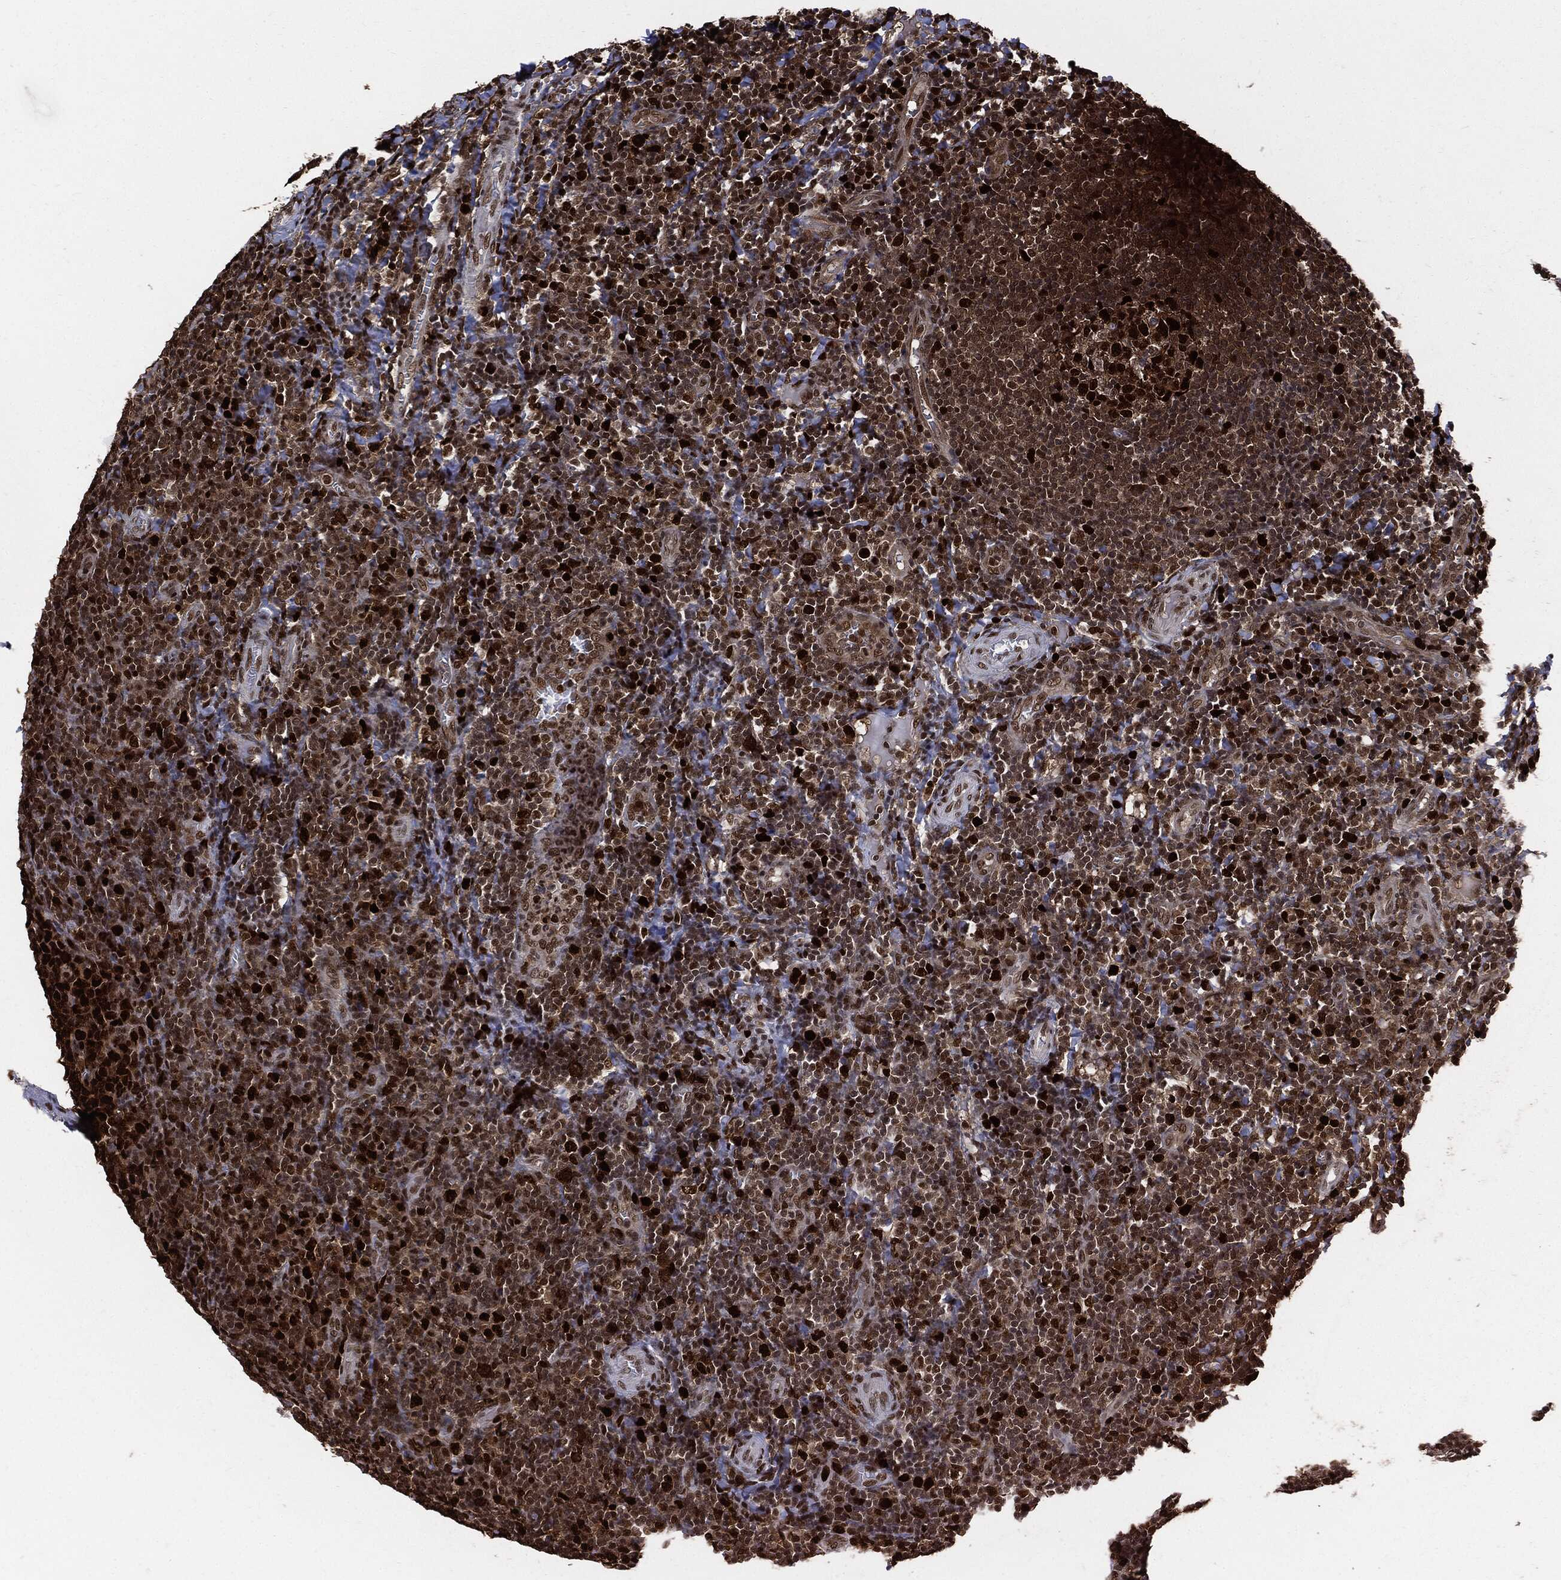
{"staining": {"intensity": "strong", "quantity": "25%-75%", "location": "nuclear"}, "tissue": "tonsil", "cell_type": "Germinal center cells", "image_type": "normal", "snomed": [{"axis": "morphology", "description": "Normal tissue, NOS"}, {"axis": "topography", "description": "Tonsil"}], "caption": "This is a histology image of IHC staining of normal tonsil, which shows strong expression in the nuclear of germinal center cells.", "gene": "PCNA", "patient": {"sex": "female", "age": 5}}